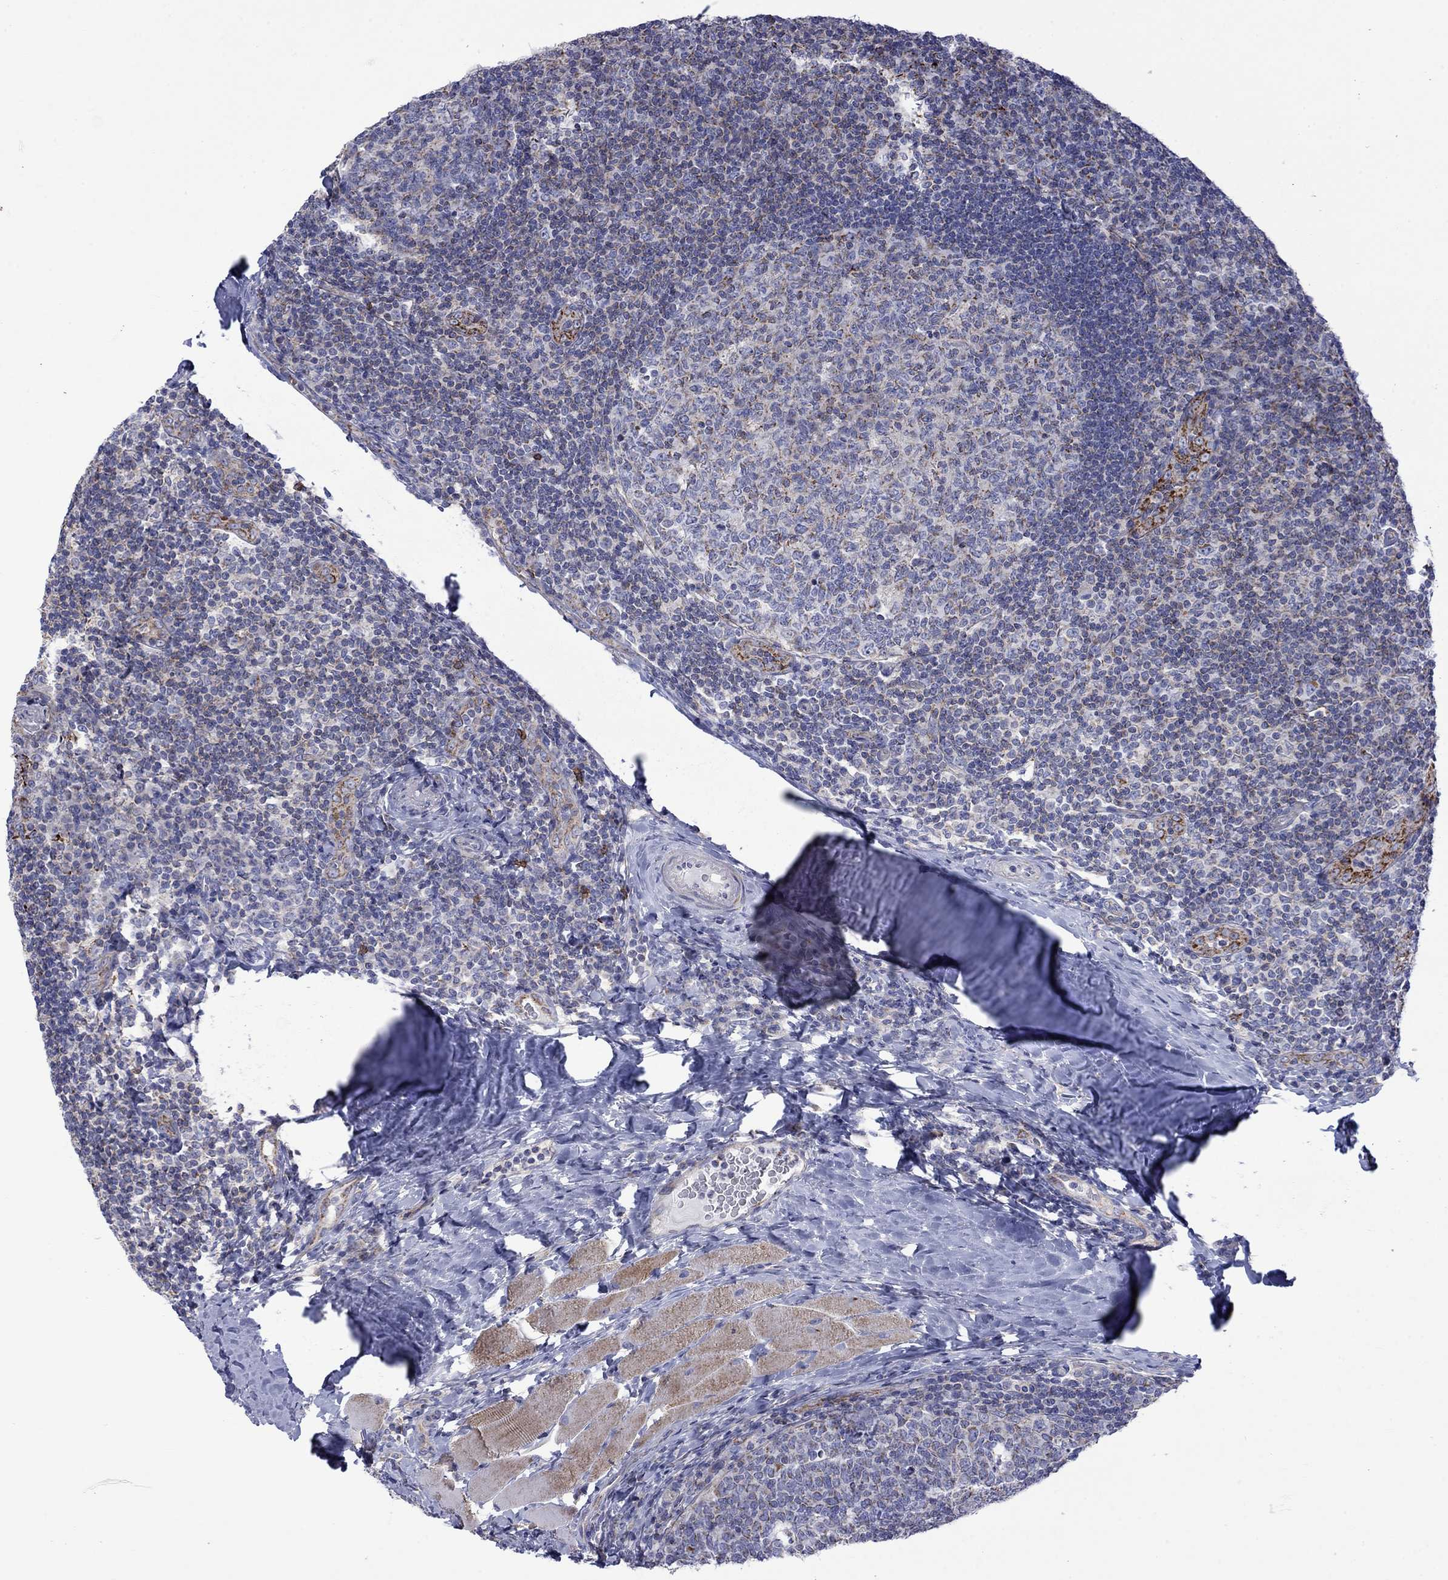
{"staining": {"intensity": "moderate", "quantity": "<25%", "location": "cytoplasmic/membranous"}, "tissue": "tonsil", "cell_type": "Germinal center cells", "image_type": "normal", "snomed": [{"axis": "morphology", "description": "Normal tissue, NOS"}, {"axis": "topography", "description": "Tonsil"}], "caption": "A micrograph showing moderate cytoplasmic/membranous positivity in approximately <25% of germinal center cells in unremarkable tonsil, as visualized by brown immunohistochemical staining.", "gene": "CISD1", "patient": {"sex": "male", "age": 17}}